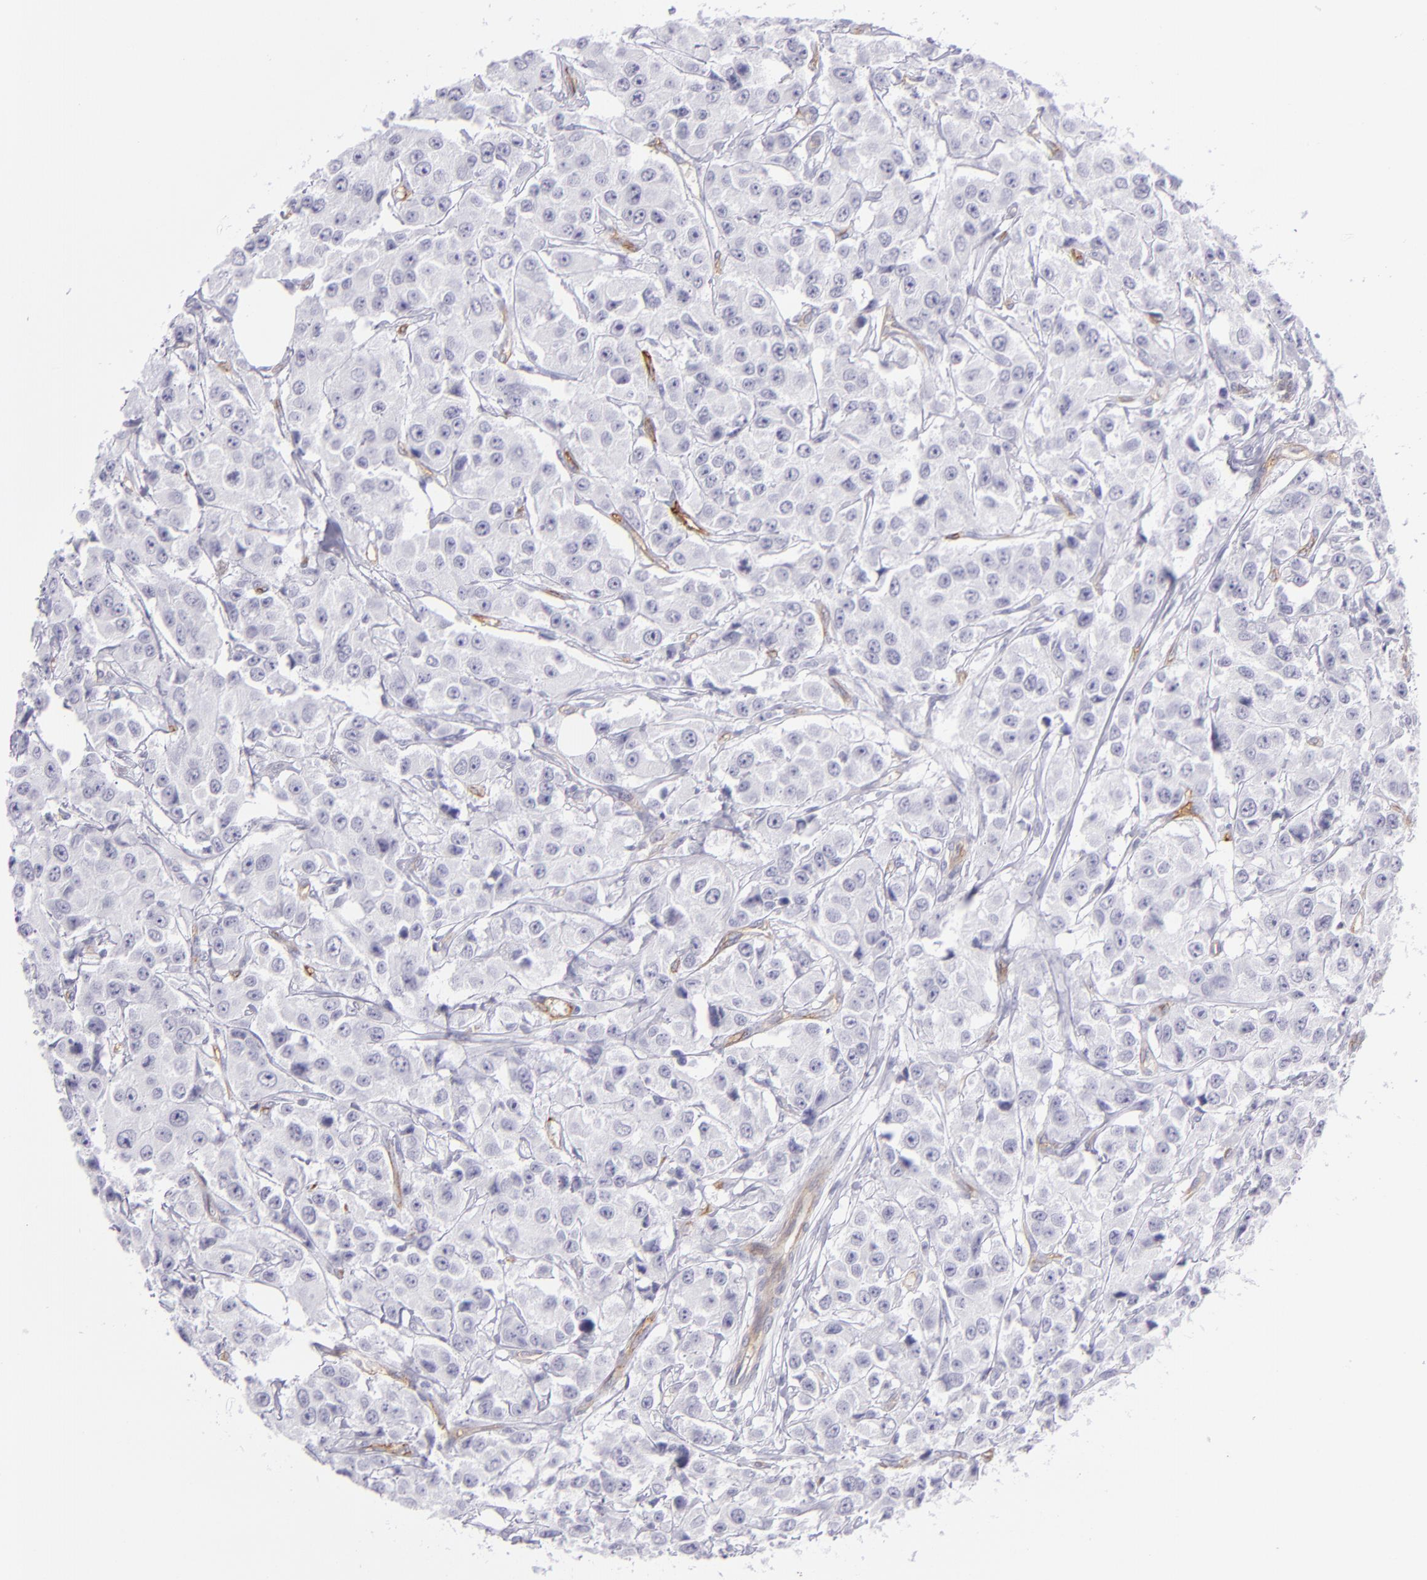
{"staining": {"intensity": "negative", "quantity": "none", "location": "none"}, "tissue": "breast cancer", "cell_type": "Tumor cells", "image_type": "cancer", "snomed": [{"axis": "morphology", "description": "Duct carcinoma"}, {"axis": "topography", "description": "Breast"}], "caption": "Breast cancer (intraductal carcinoma) stained for a protein using immunohistochemistry demonstrates no expression tumor cells.", "gene": "THBD", "patient": {"sex": "female", "age": 58}}